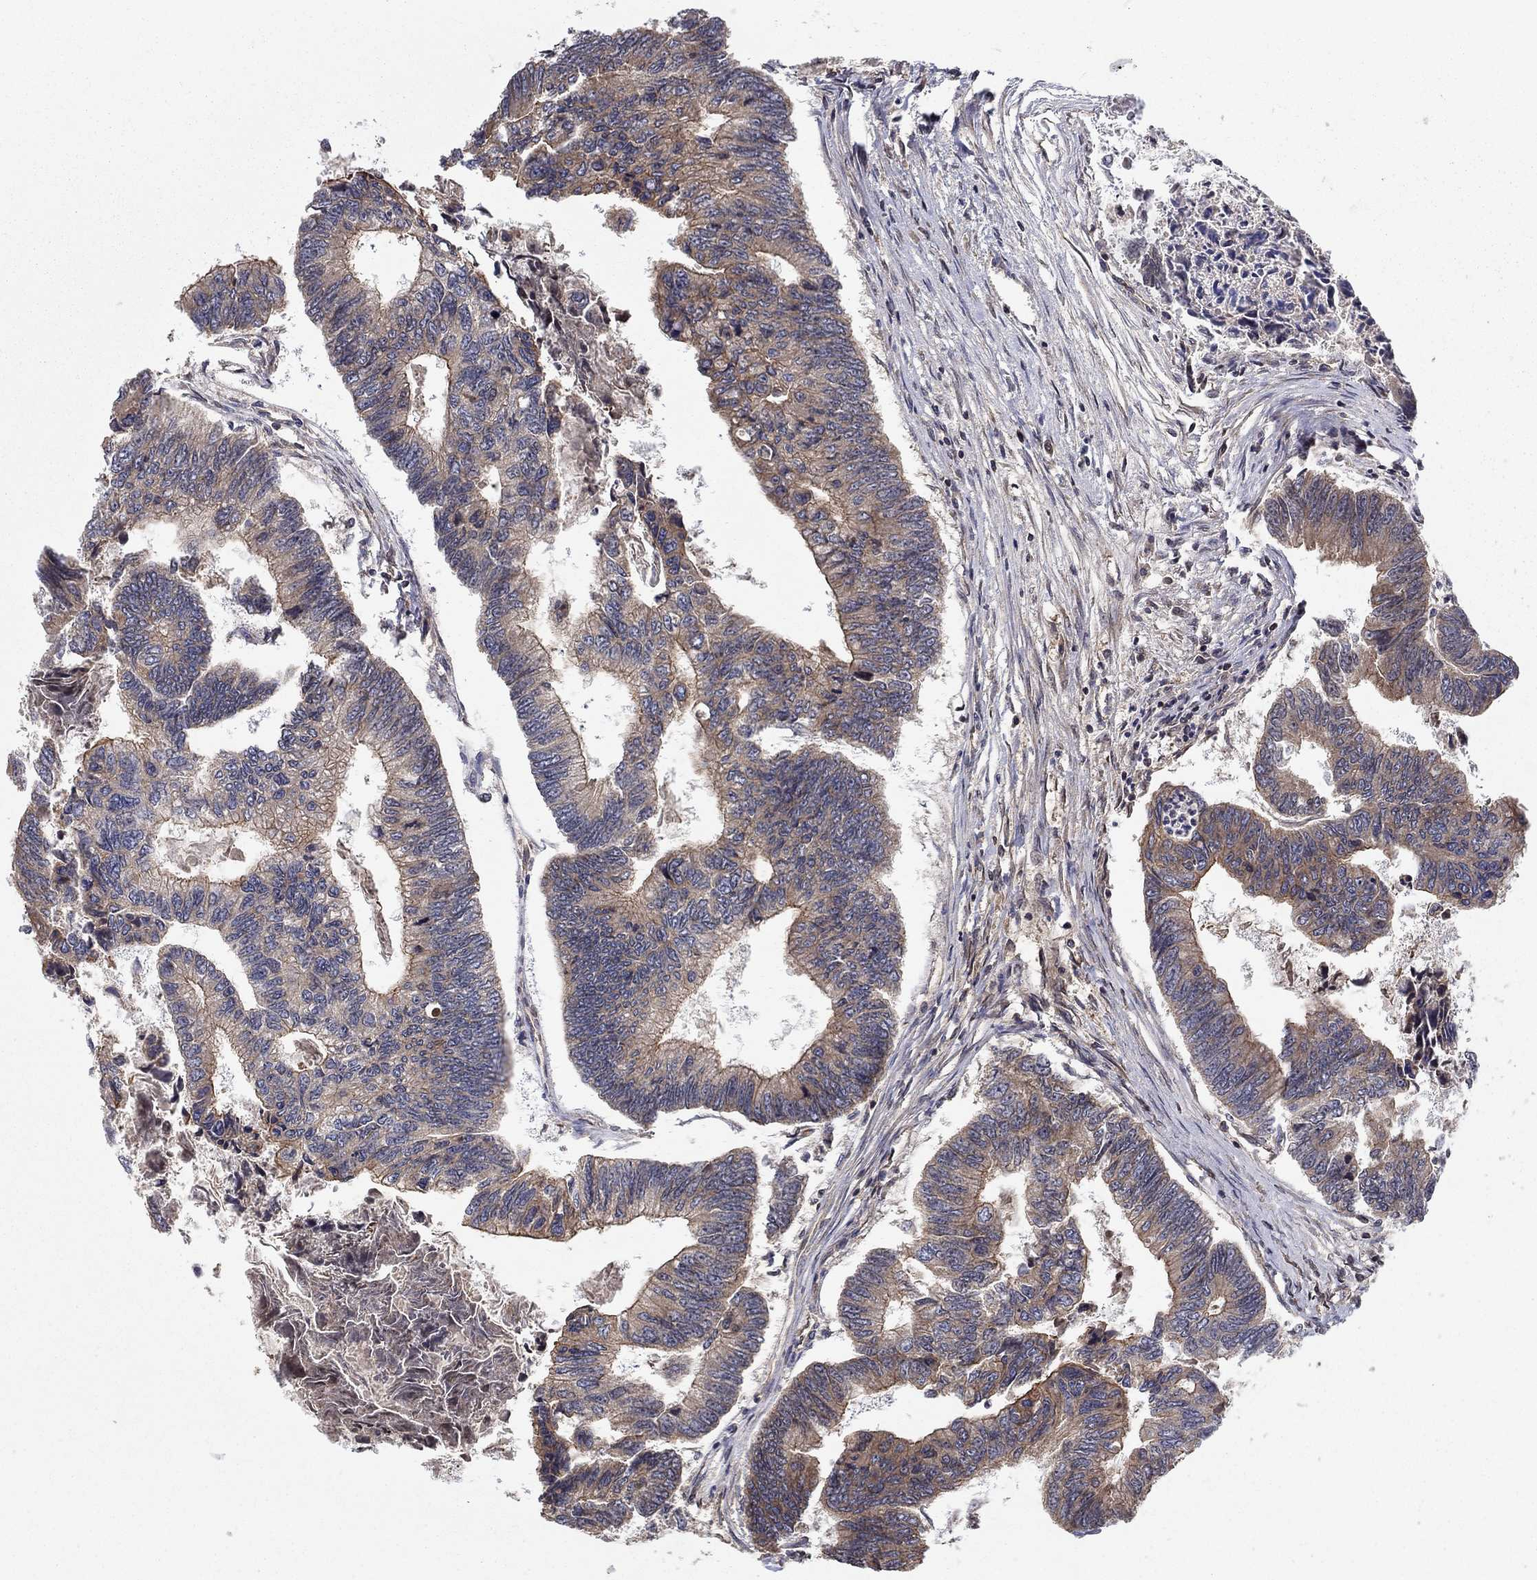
{"staining": {"intensity": "moderate", "quantity": "<25%", "location": "cytoplasmic/membranous"}, "tissue": "colorectal cancer", "cell_type": "Tumor cells", "image_type": "cancer", "snomed": [{"axis": "morphology", "description": "Adenocarcinoma, NOS"}, {"axis": "topography", "description": "Colon"}], "caption": "Immunohistochemistry (IHC) (DAB) staining of human colorectal cancer (adenocarcinoma) exhibits moderate cytoplasmic/membranous protein staining in about <25% of tumor cells.", "gene": "BMERB1", "patient": {"sex": "female", "age": 65}}